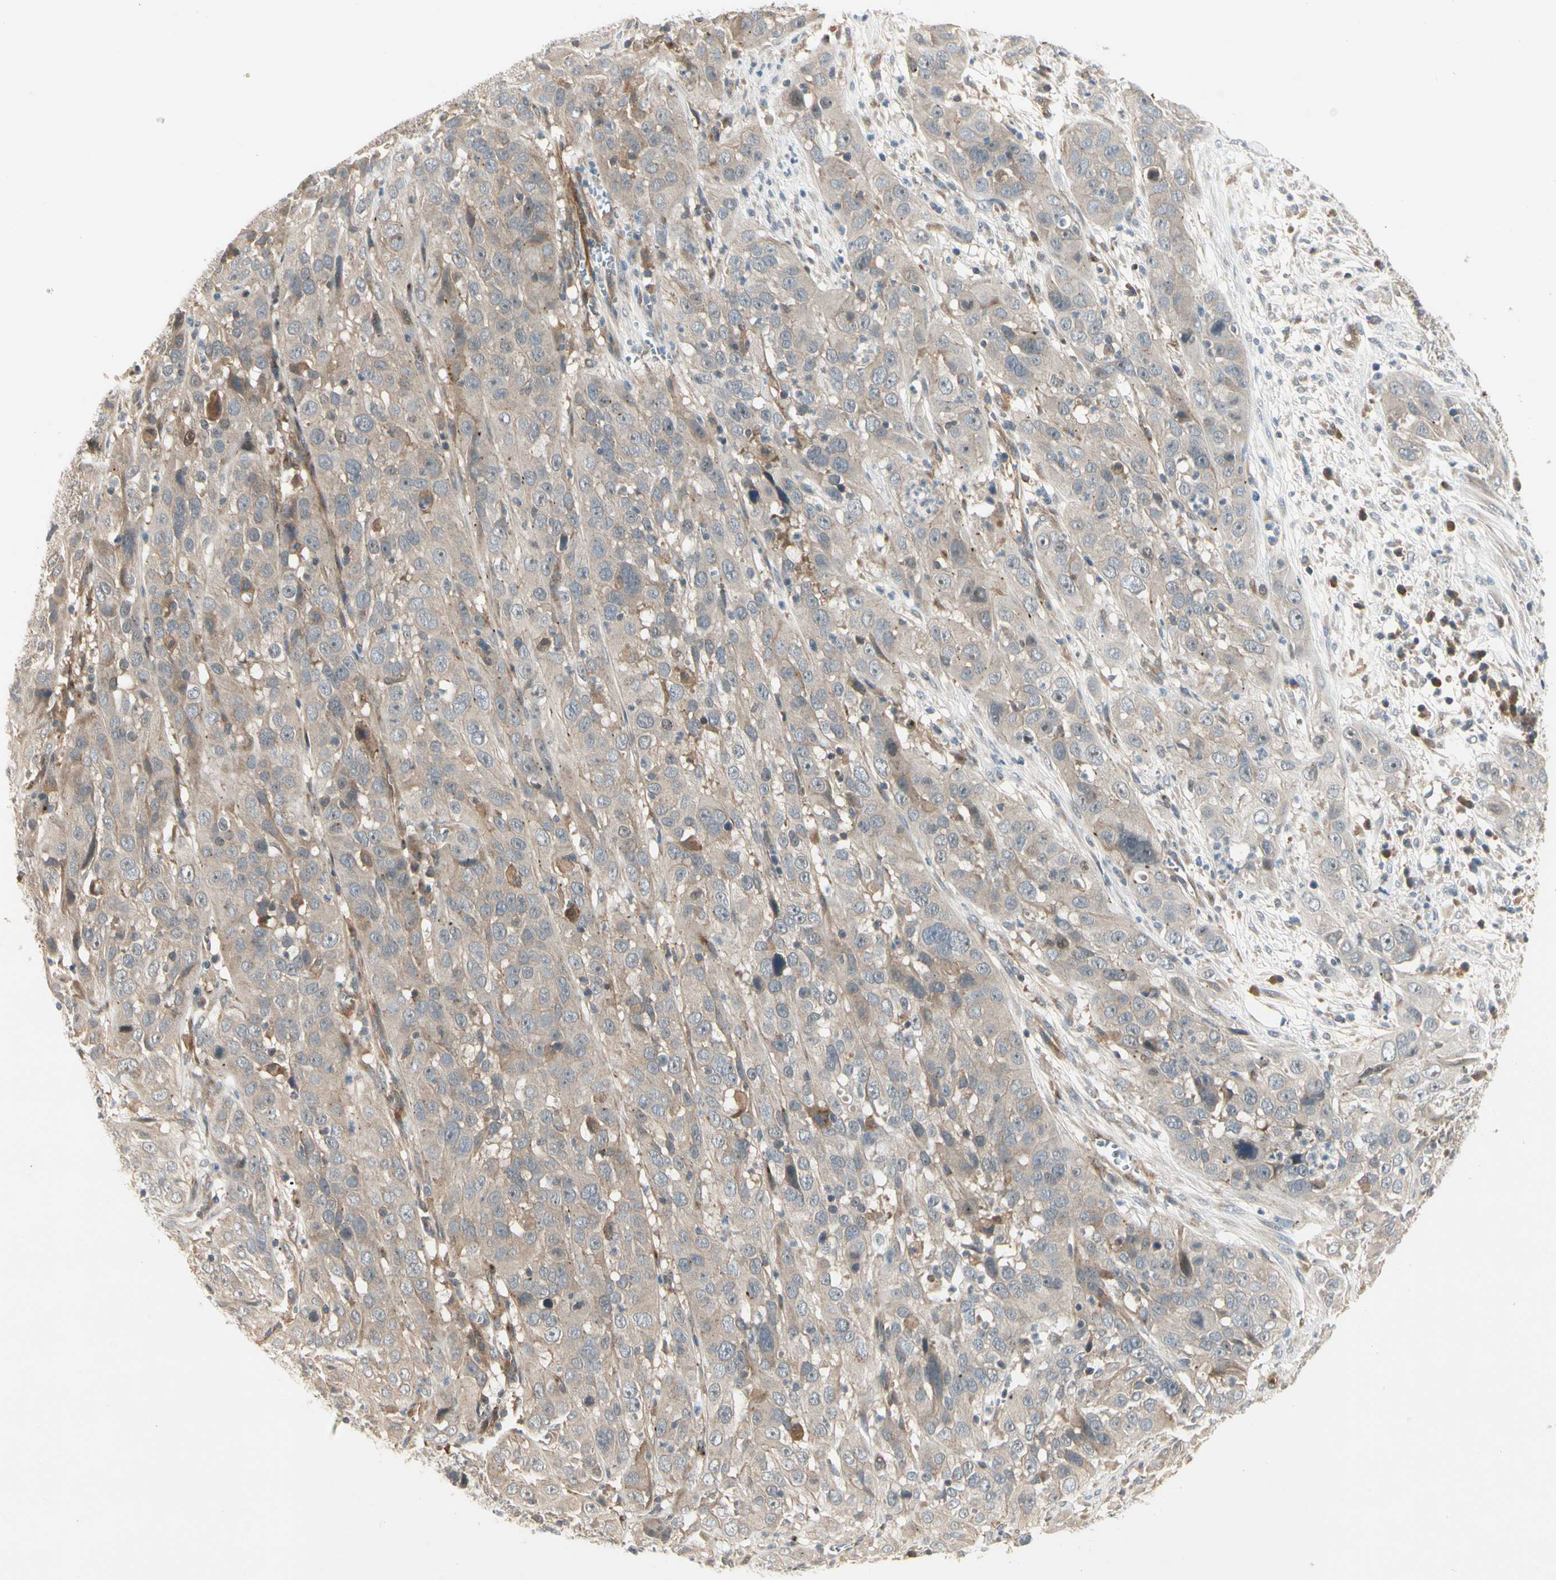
{"staining": {"intensity": "moderate", "quantity": ">75%", "location": "cytoplasmic/membranous"}, "tissue": "cervical cancer", "cell_type": "Tumor cells", "image_type": "cancer", "snomed": [{"axis": "morphology", "description": "Squamous cell carcinoma, NOS"}, {"axis": "topography", "description": "Cervix"}], "caption": "Immunohistochemical staining of cervical squamous cell carcinoma reveals moderate cytoplasmic/membranous protein staining in approximately >75% of tumor cells. (DAB = brown stain, brightfield microscopy at high magnification).", "gene": "F2R", "patient": {"sex": "female", "age": 32}}